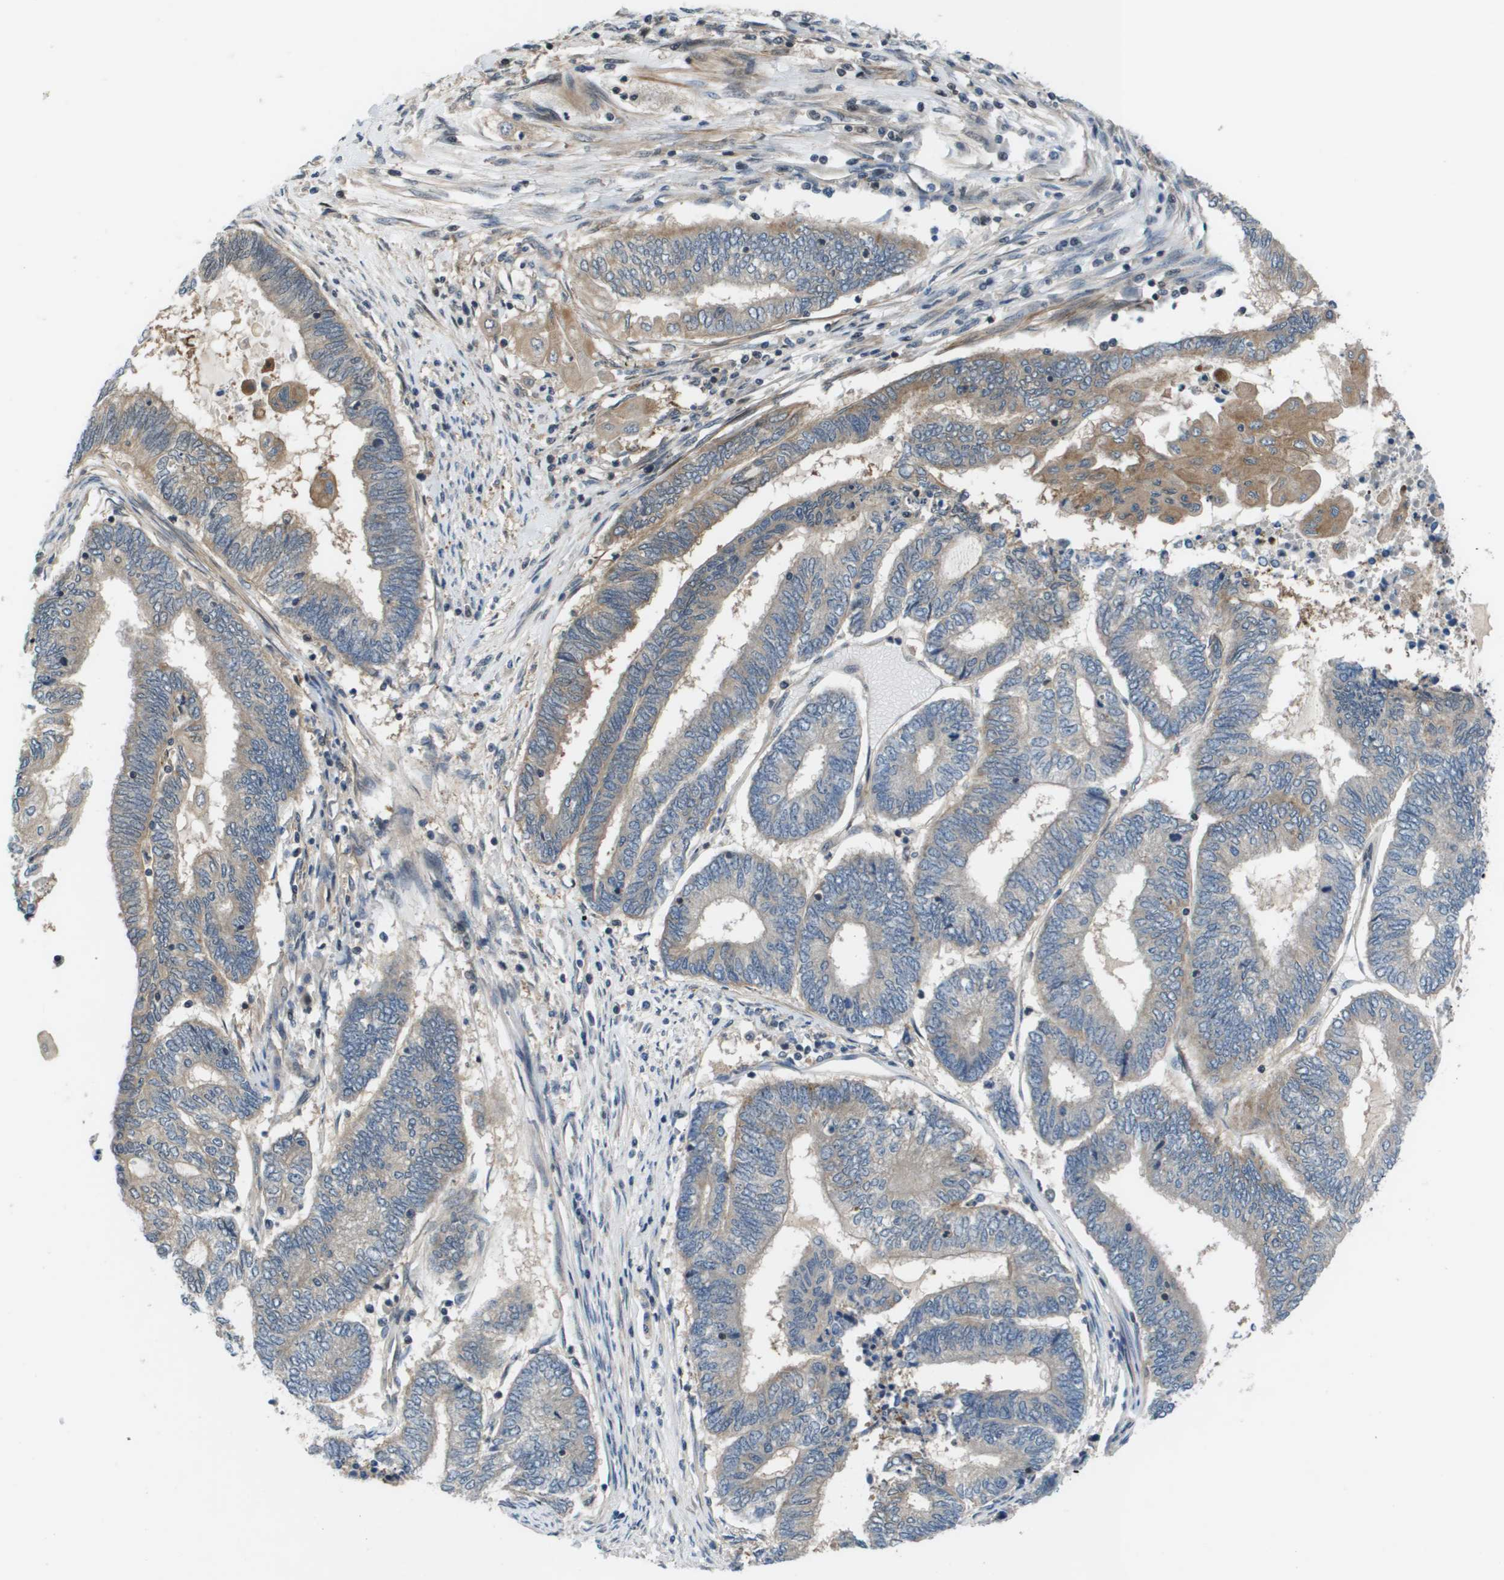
{"staining": {"intensity": "moderate", "quantity": "<25%", "location": "cytoplasmic/membranous"}, "tissue": "endometrial cancer", "cell_type": "Tumor cells", "image_type": "cancer", "snomed": [{"axis": "morphology", "description": "Adenocarcinoma, NOS"}, {"axis": "topography", "description": "Uterus"}, {"axis": "topography", "description": "Endometrium"}], "caption": "The immunohistochemical stain labels moderate cytoplasmic/membranous positivity in tumor cells of endometrial cancer (adenocarcinoma) tissue.", "gene": "ENPP5", "patient": {"sex": "female", "age": 70}}